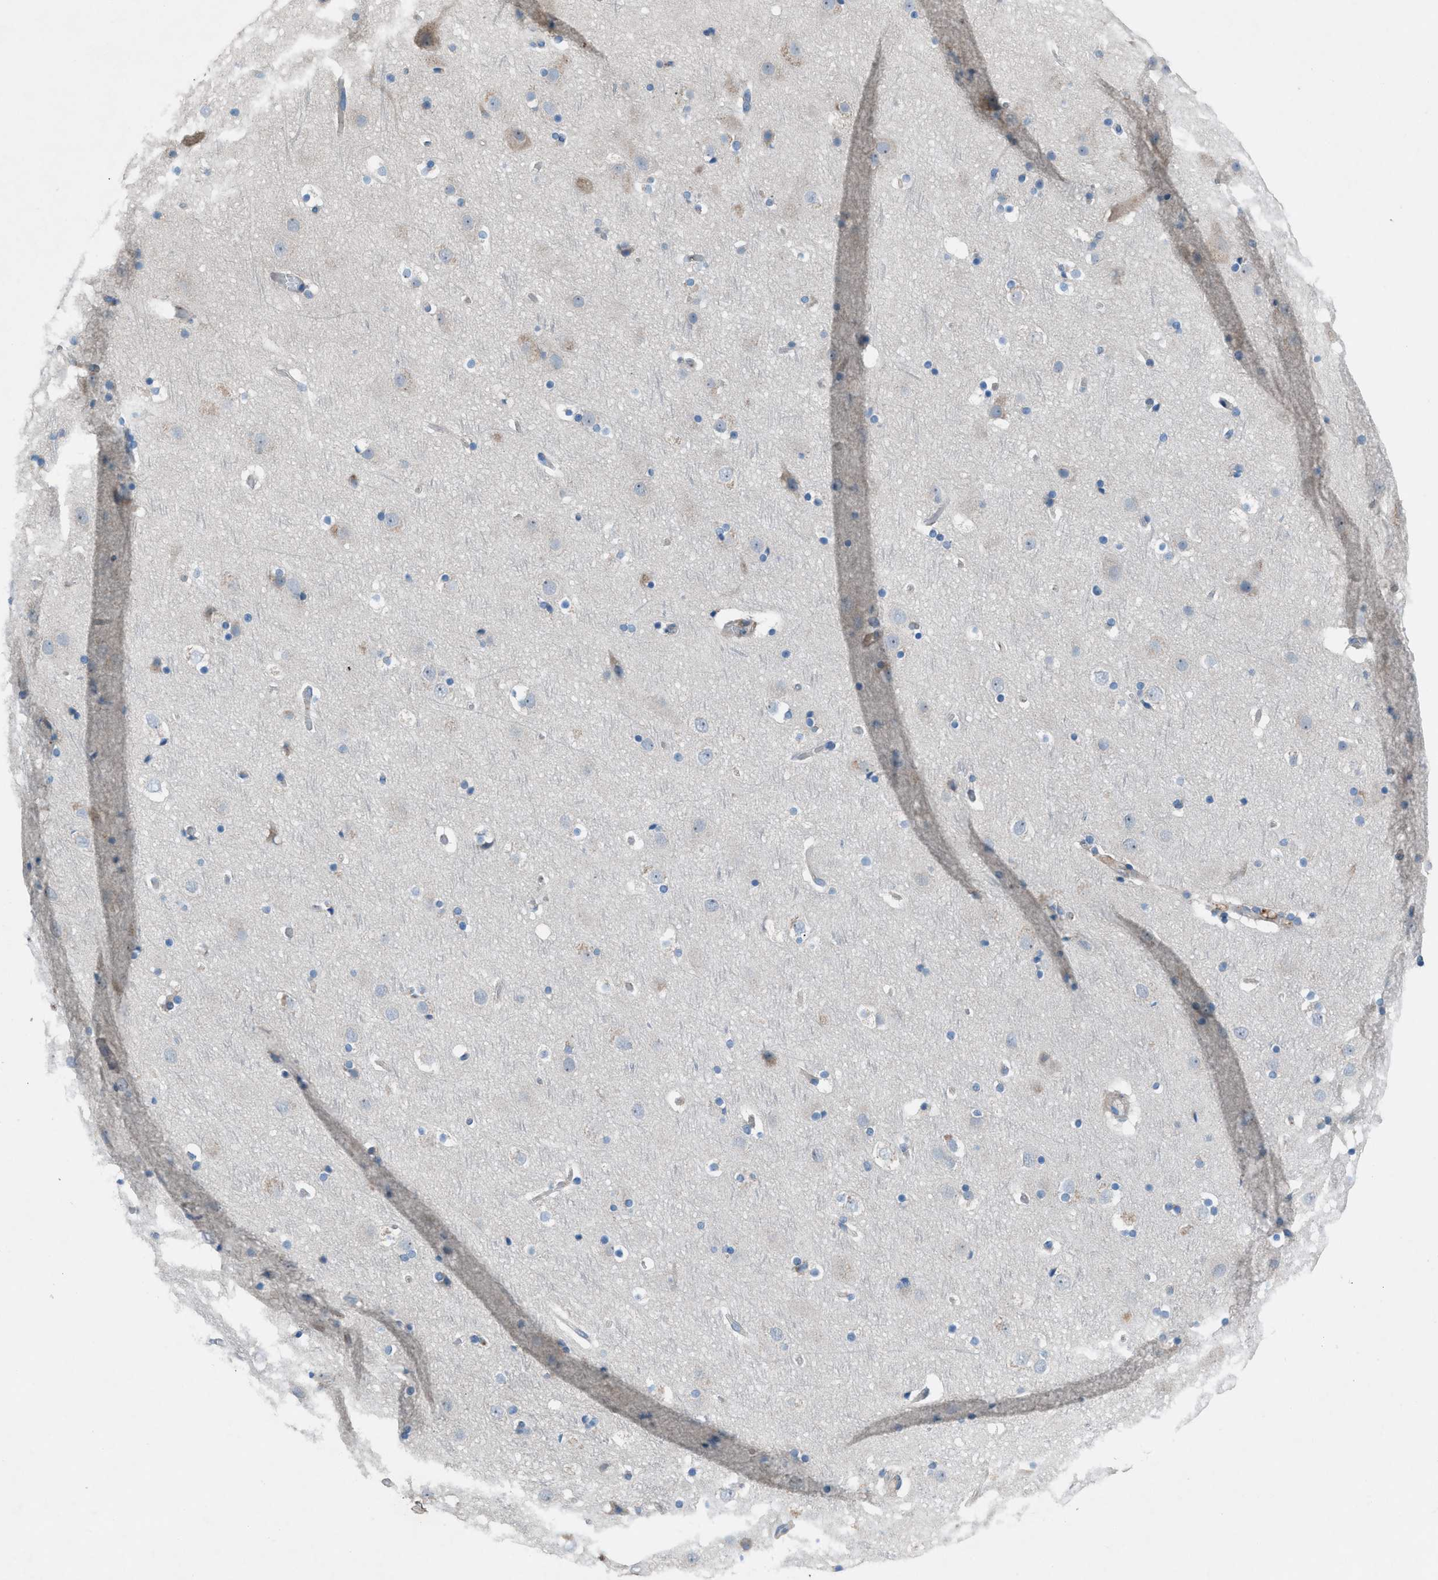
{"staining": {"intensity": "negative", "quantity": "none", "location": "none"}, "tissue": "cerebral cortex", "cell_type": "Endothelial cells", "image_type": "normal", "snomed": [{"axis": "morphology", "description": "Normal tissue, NOS"}, {"axis": "topography", "description": "Cerebral cortex"}], "caption": "A histopathology image of human cerebral cortex is negative for staining in endothelial cells. Nuclei are stained in blue.", "gene": "HEG1", "patient": {"sex": "male", "age": 57}}